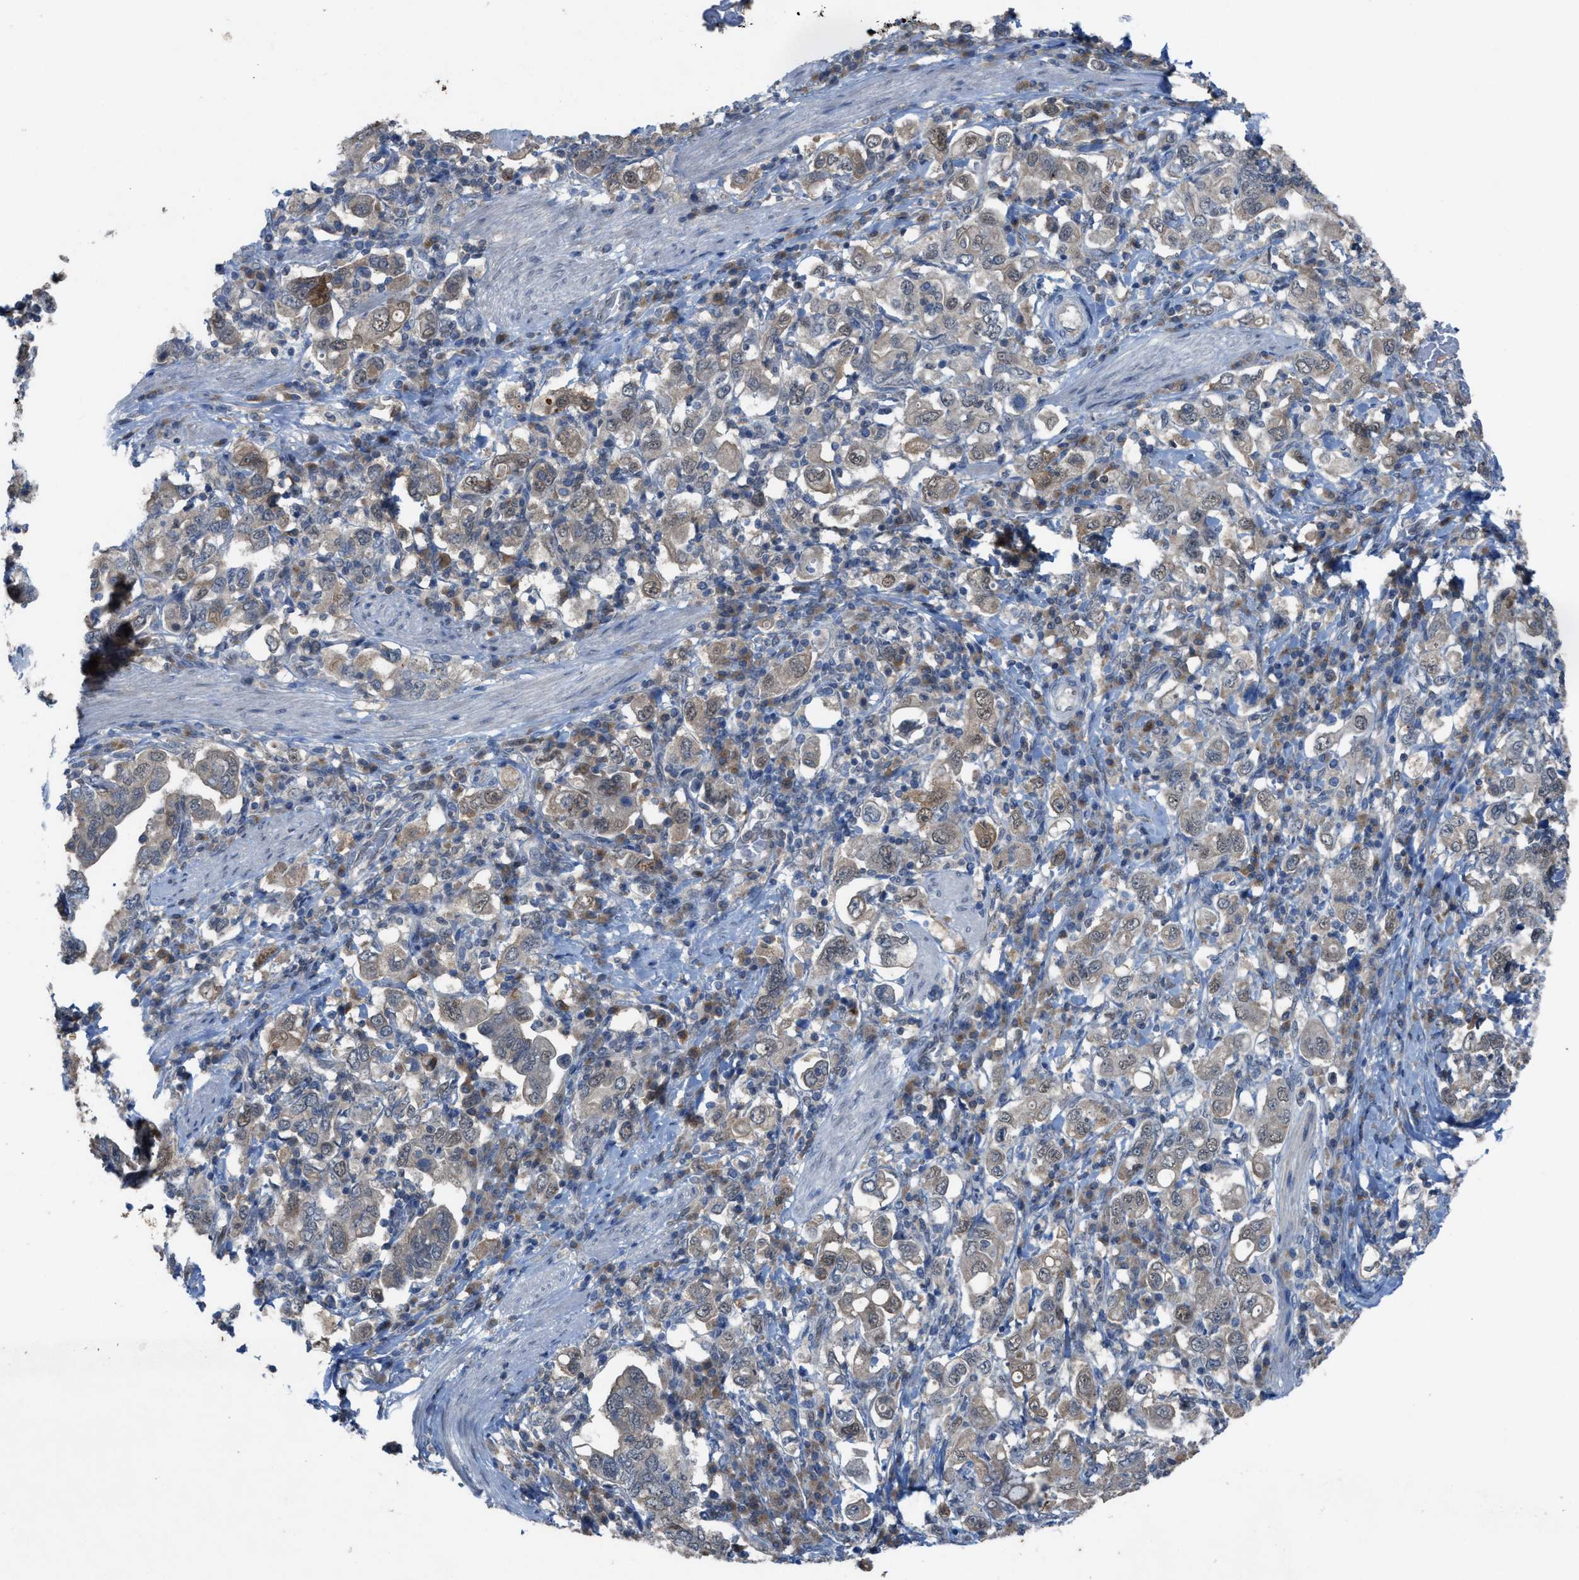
{"staining": {"intensity": "weak", "quantity": ">75%", "location": "cytoplasmic/membranous,nuclear"}, "tissue": "stomach cancer", "cell_type": "Tumor cells", "image_type": "cancer", "snomed": [{"axis": "morphology", "description": "Adenocarcinoma, NOS"}, {"axis": "topography", "description": "Stomach, upper"}], "caption": "Stomach adenocarcinoma tissue displays weak cytoplasmic/membranous and nuclear staining in approximately >75% of tumor cells, visualized by immunohistochemistry.", "gene": "PLAA", "patient": {"sex": "male", "age": 62}}